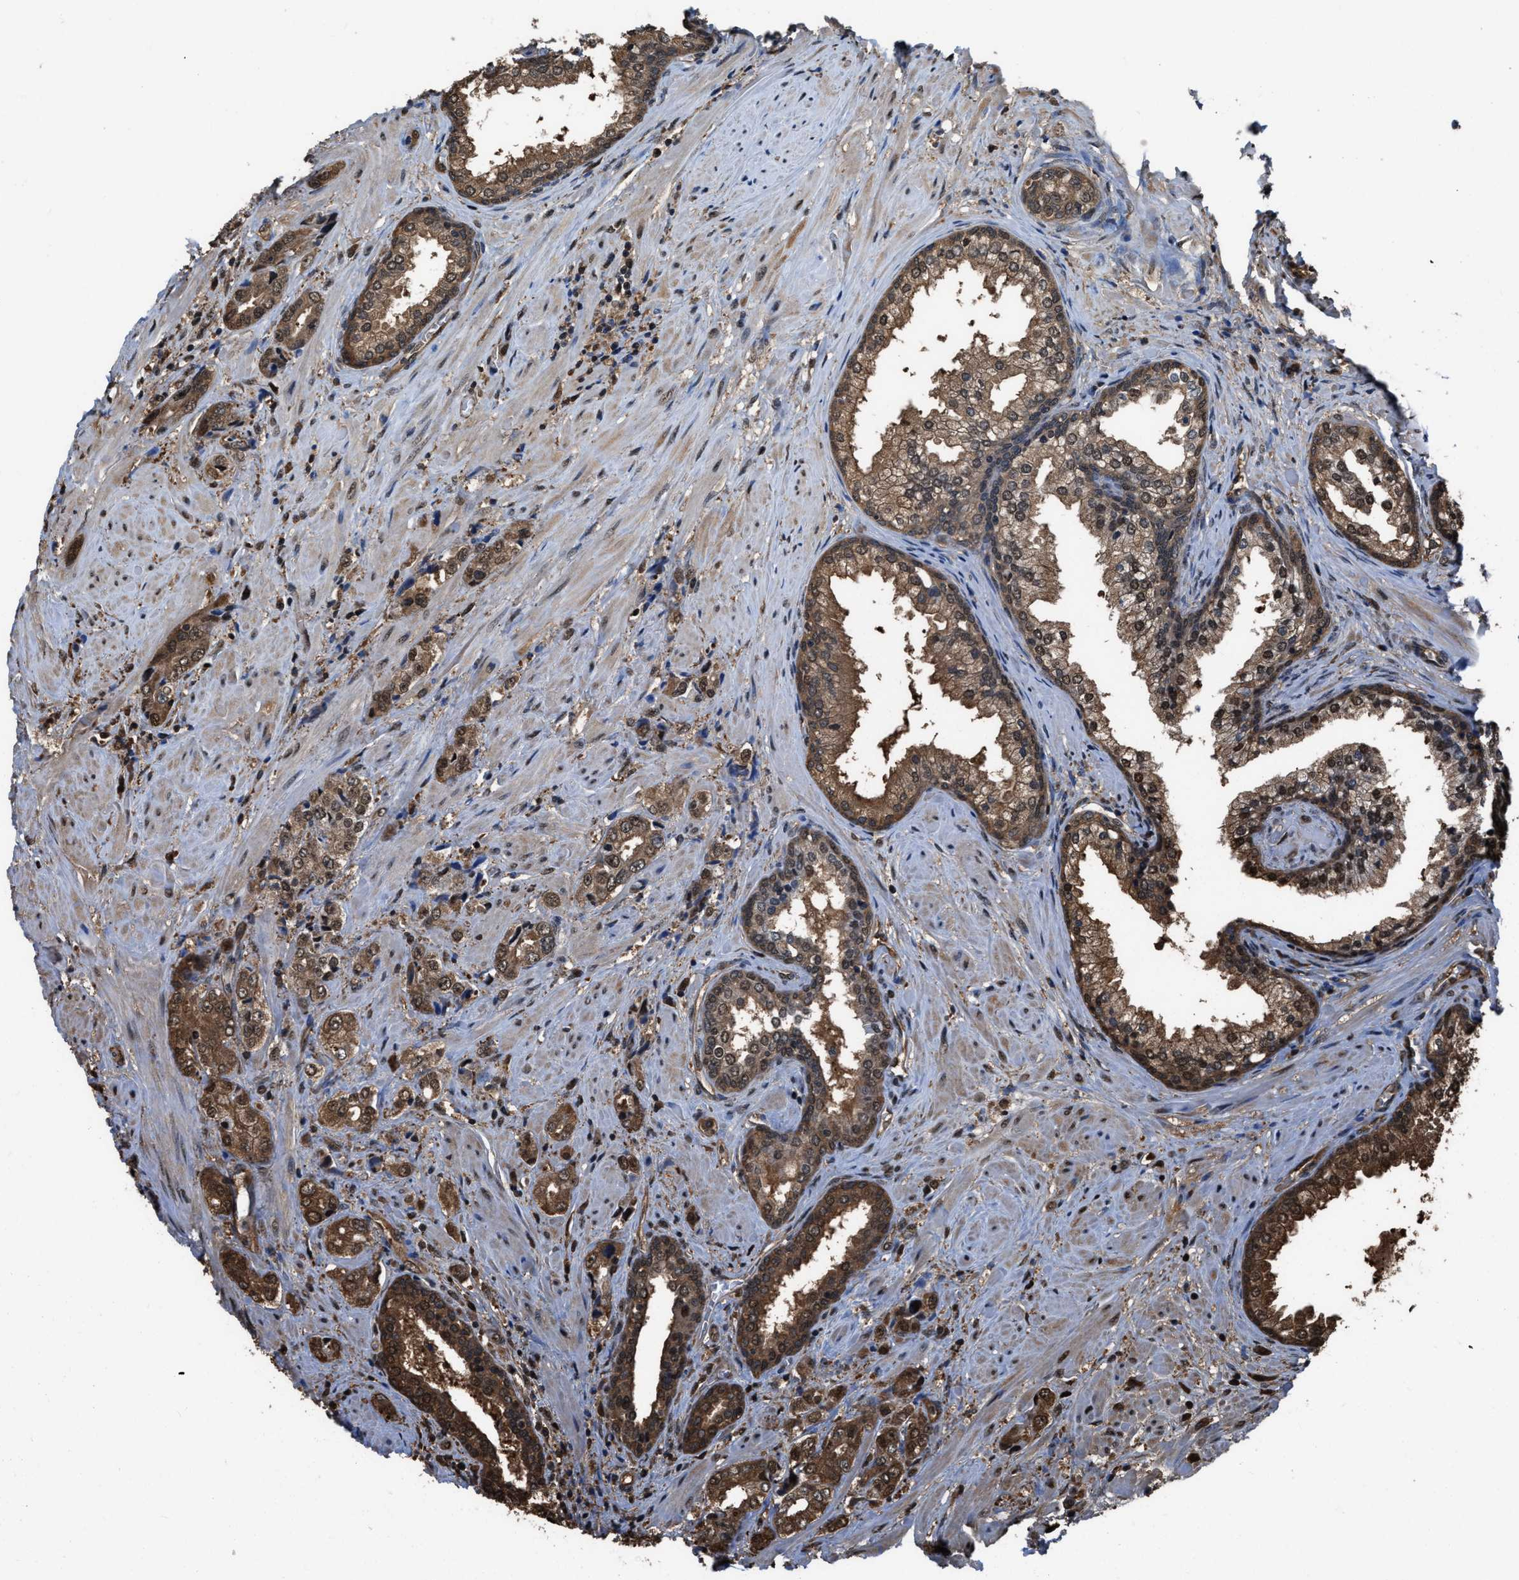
{"staining": {"intensity": "moderate", "quantity": ">75%", "location": "cytoplasmic/membranous,nuclear"}, "tissue": "prostate cancer", "cell_type": "Tumor cells", "image_type": "cancer", "snomed": [{"axis": "morphology", "description": "Adenocarcinoma, High grade"}, {"axis": "topography", "description": "Prostate"}], "caption": "The histopathology image displays a brown stain indicating the presence of a protein in the cytoplasmic/membranous and nuclear of tumor cells in high-grade adenocarcinoma (prostate).", "gene": "FNTA", "patient": {"sex": "male", "age": 61}}